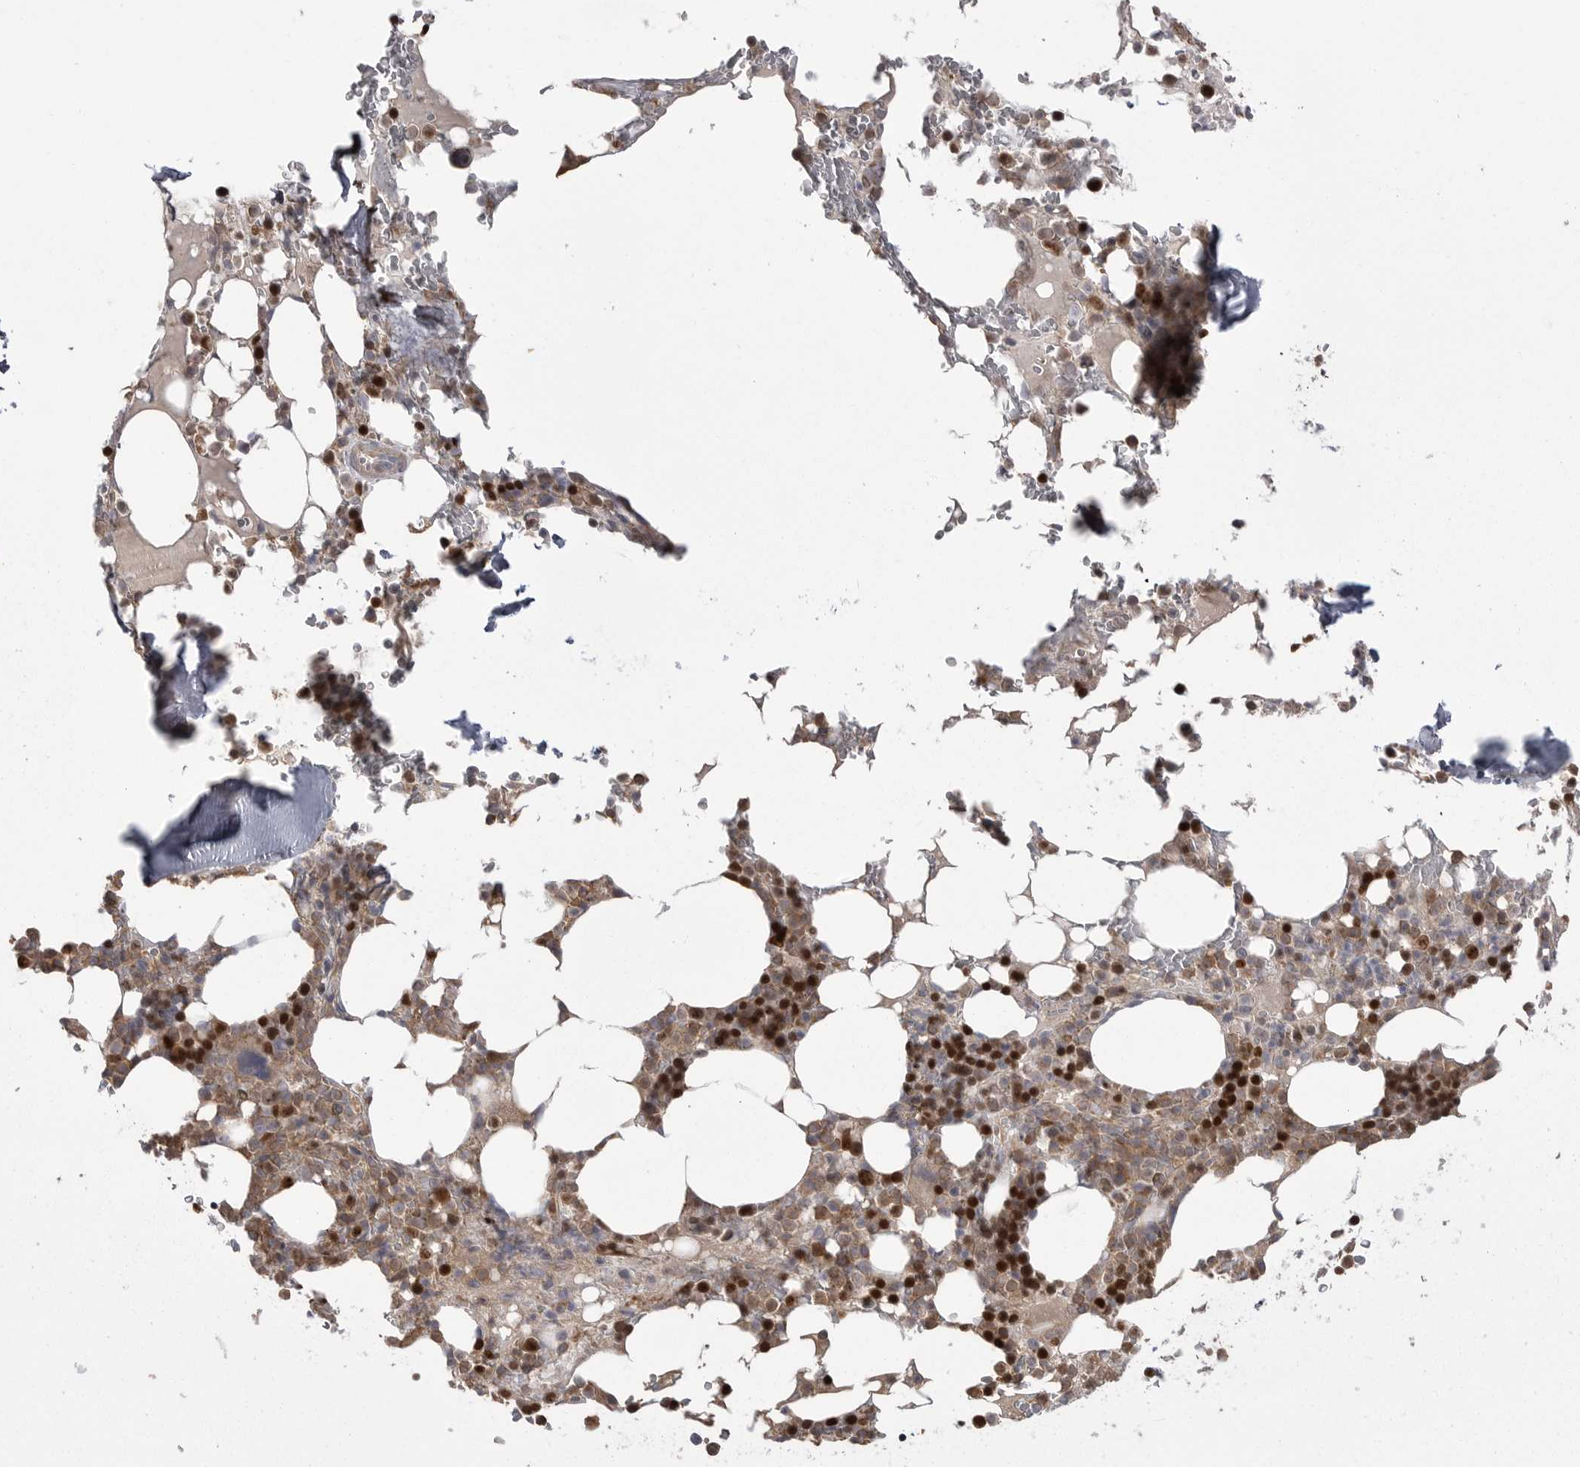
{"staining": {"intensity": "strong", "quantity": "25%-75%", "location": "cytoplasmic/membranous,nuclear"}, "tissue": "bone marrow", "cell_type": "Hematopoietic cells", "image_type": "normal", "snomed": [{"axis": "morphology", "description": "Normal tissue, NOS"}, {"axis": "topography", "description": "Bone marrow"}], "caption": "Immunohistochemical staining of unremarkable human bone marrow displays high levels of strong cytoplasmic/membranous,nuclear positivity in about 25%-75% of hematopoietic cells.", "gene": "TOP2A", "patient": {"sex": "male", "age": 58}}